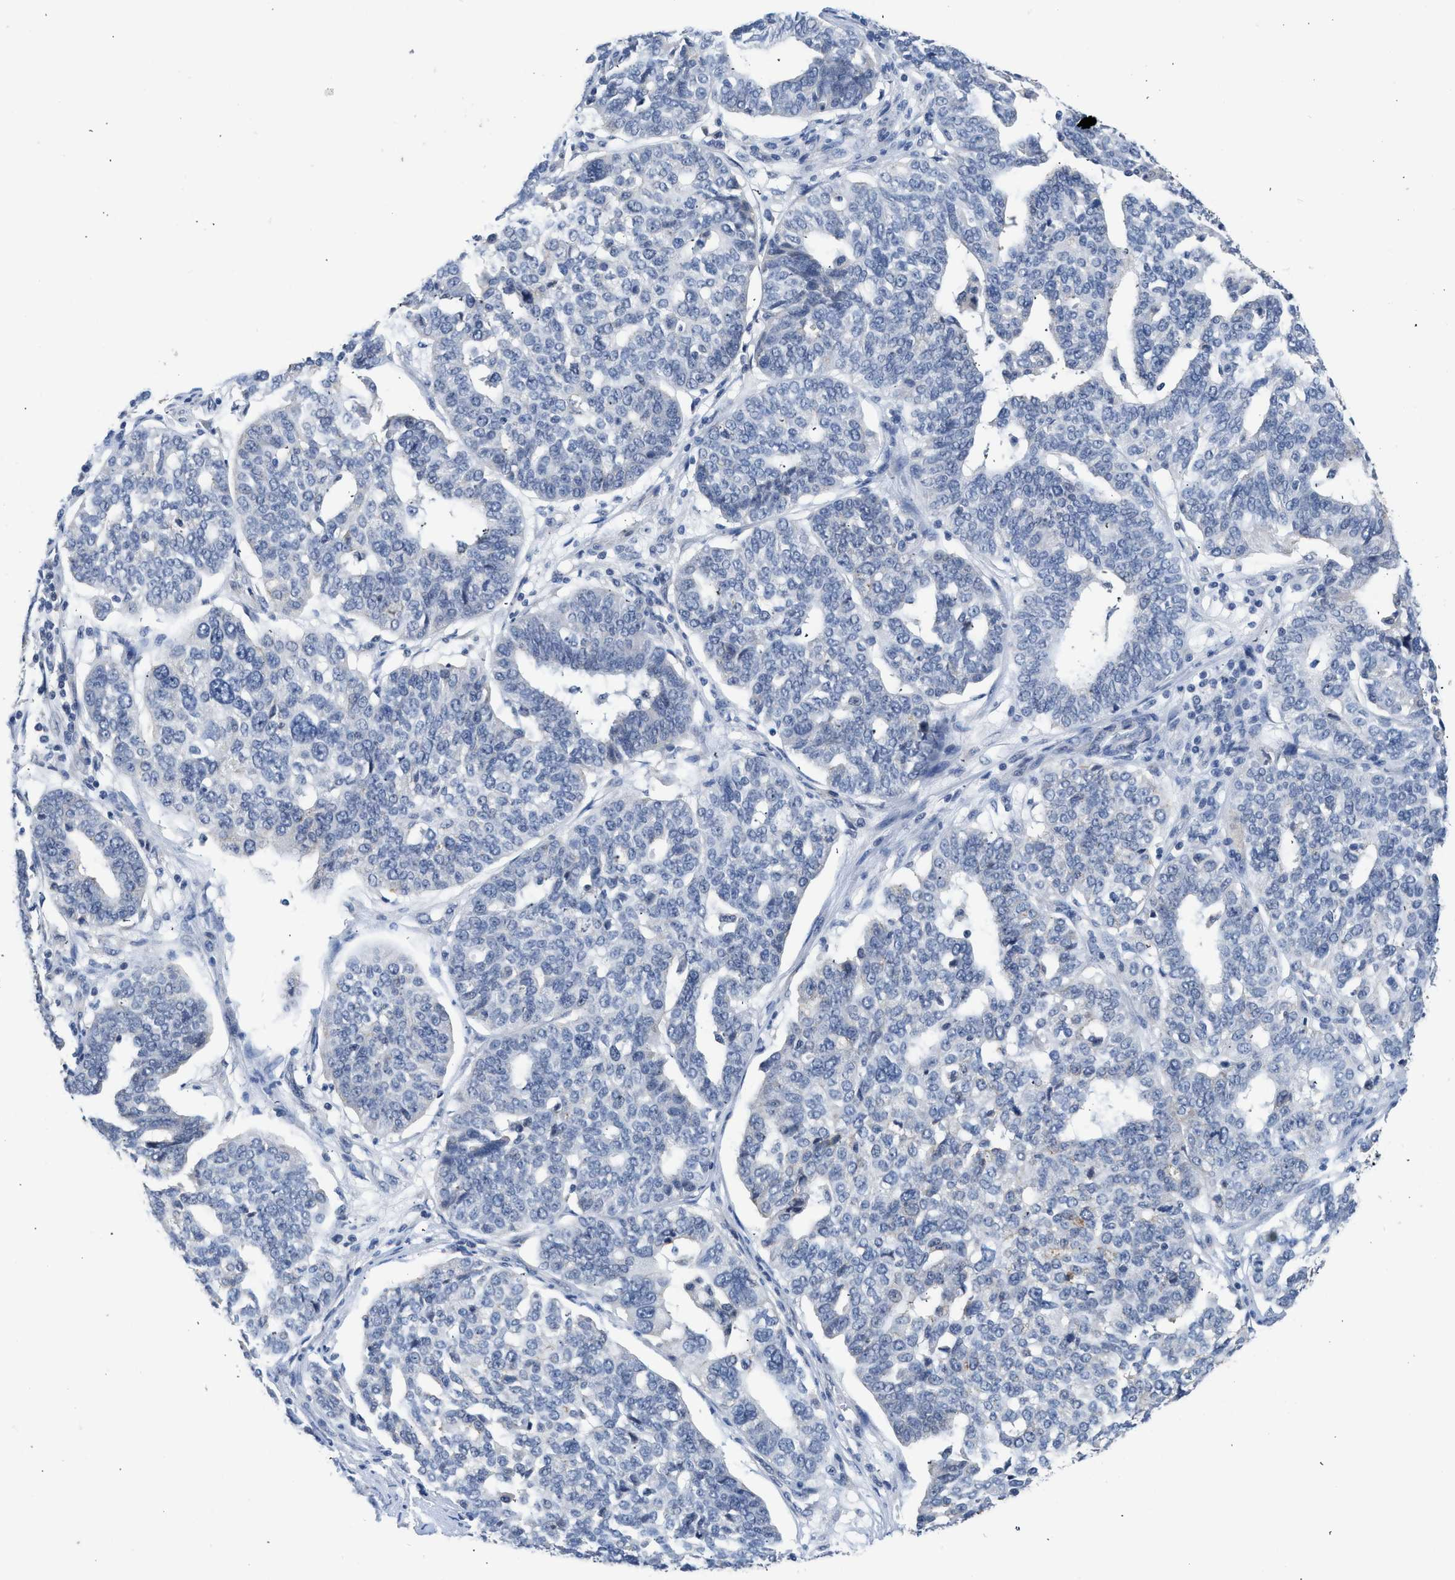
{"staining": {"intensity": "negative", "quantity": "none", "location": "none"}, "tissue": "ovarian cancer", "cell_type": "Tumor cells", "image_type": "cancer", "snomed": [{"axis": "morphology", "description": "Cystadenocarcinoma, serous, NOS"}, {"axis": "topography", "description": "Ovary"}], "caption": "Immunohistochemistry (IHC) histopathology image of ovarian cancer stained for a protein (brown), which shows no positivity in tumor cells.", "gene": "CSF3R", "patient": {"sex": "female", "age": 59}}